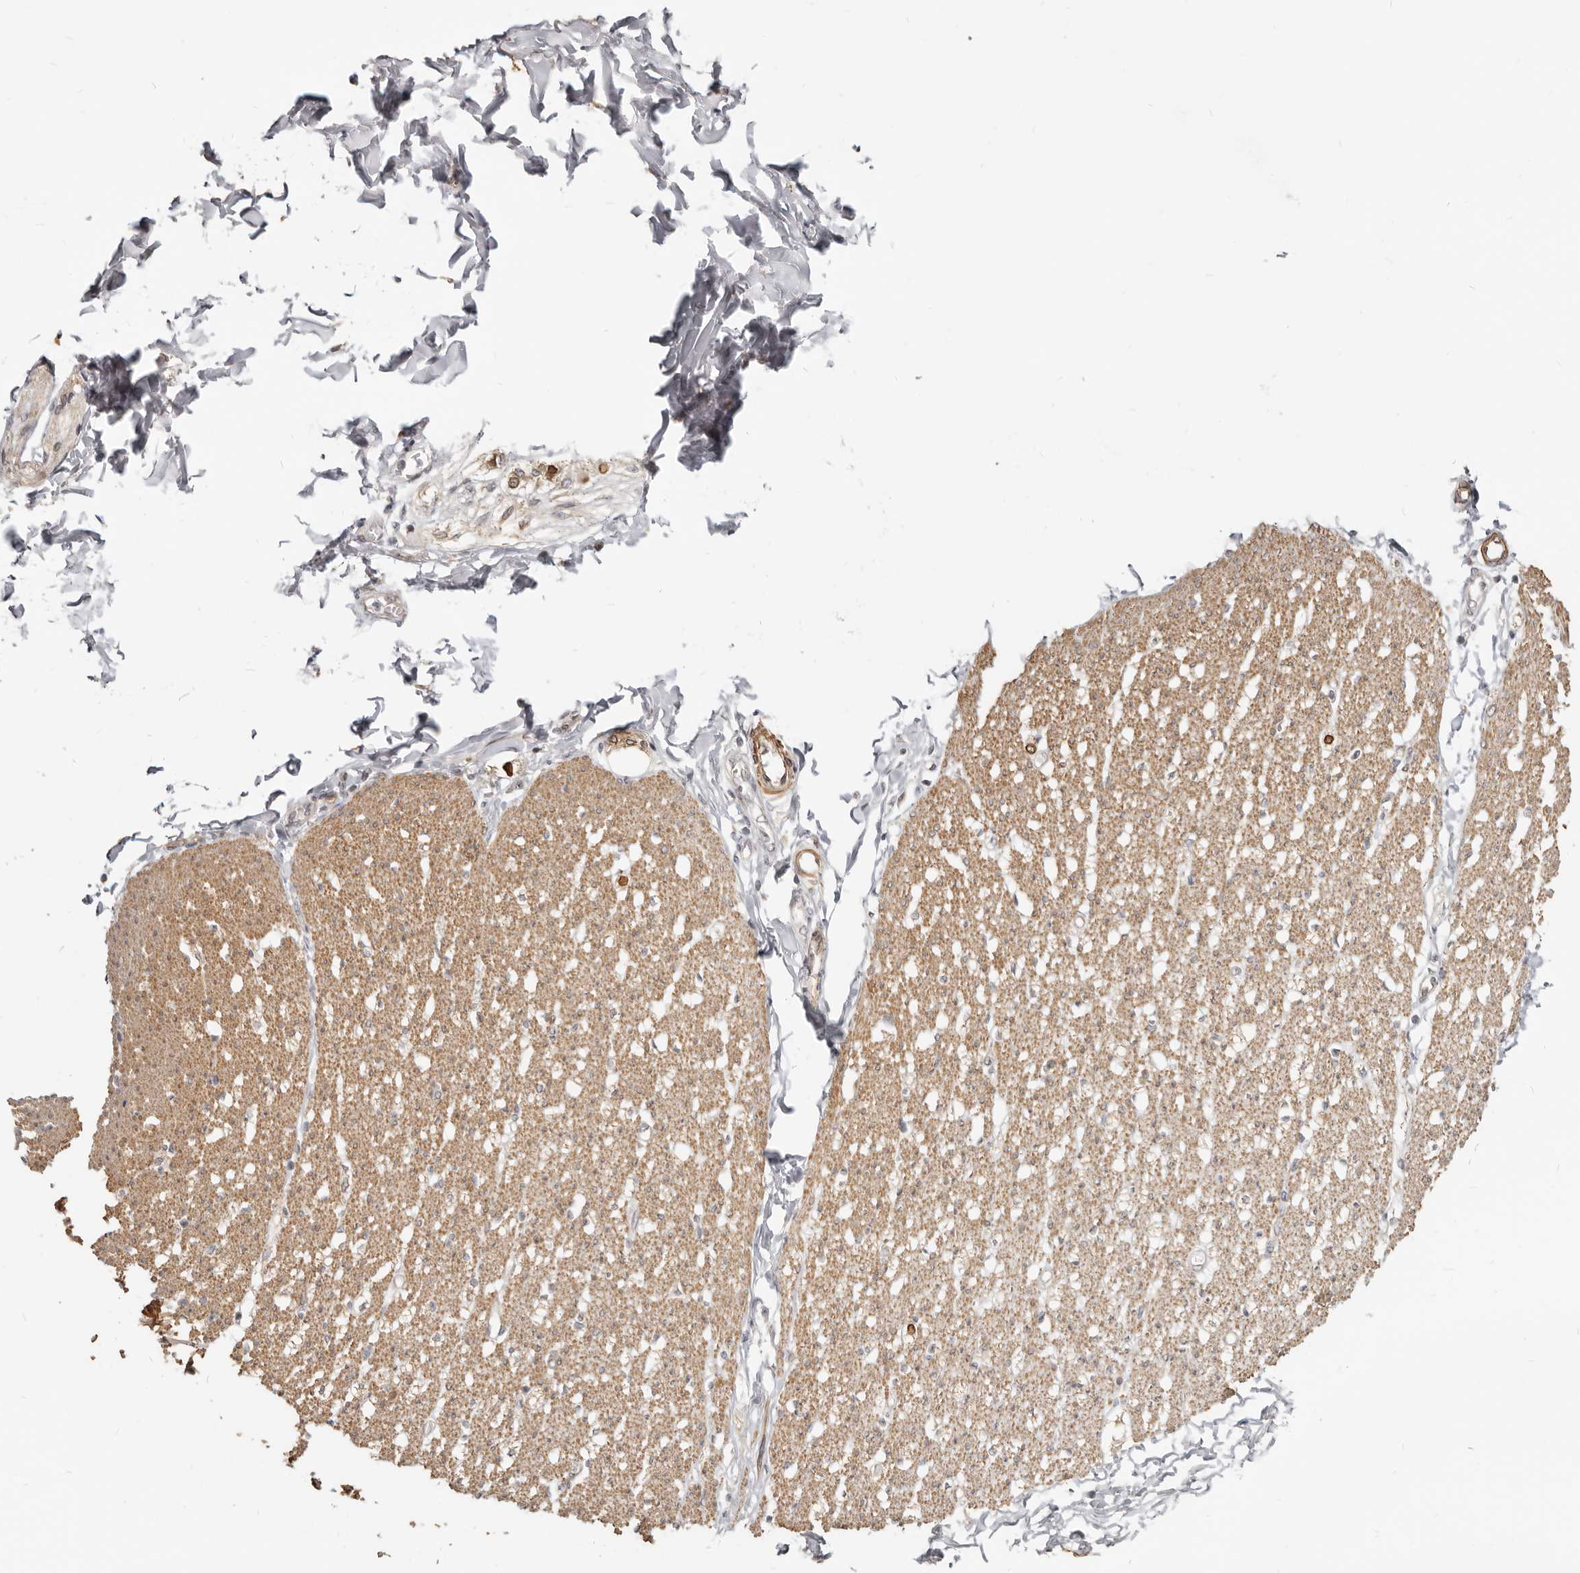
{"staining": {"intensity": "moderate", "quantity": ">75%", "location": "cytoplasmic/membranous"}, "tissue": "smooth muscle", "cell_type": "Smooth muscle cells", "image_type": "normal", "snomed": [{"axis": "morphology", "description": "Normal tissue, NOS"}, {"axis": "morphology", "description": "Adenocarcinoma, NOS"}, {"axis": "topography", "description": "Colon"}, {"axis": "topography", "description": "Peripheral nerve tissue"}], "caption": "Immunohistochemistry of normal smooth muscle reveals medium levels of moderate cytoplasmic/membranous staining in approximately >75% of smooth muscle cells.", "gene": "NUP153", "patient": {"sex": "male", "age": 14}}